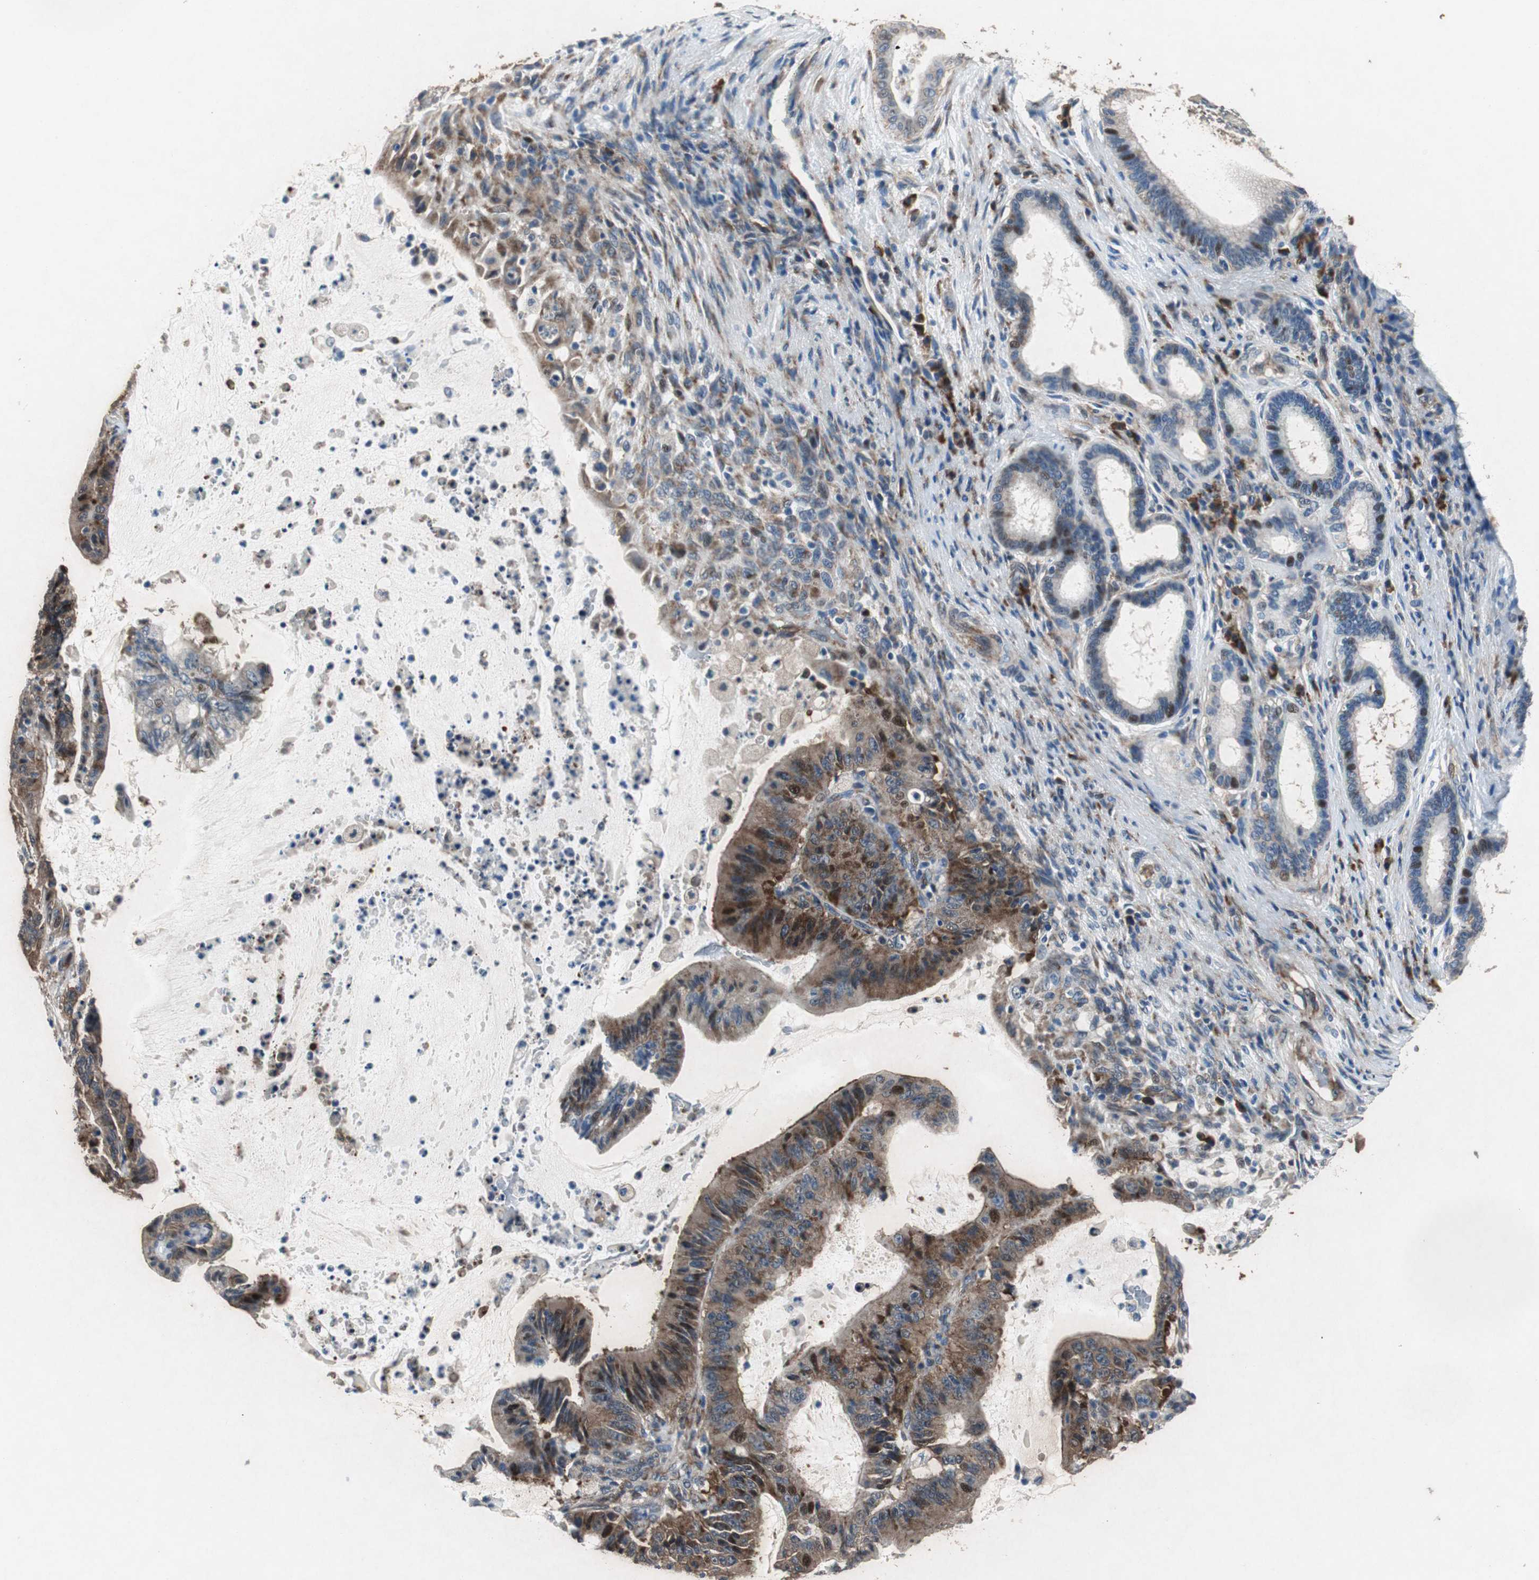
{"staining": {"intensity": "strong", "quantity": ">75%", "location": "cytoplasmic/membranous,nuclear"}, "tissue": "liver cancer", "cell_type": "Tumor cells", "image_type": "cancer", "snomed": [{"axis": "morphology", "description": "Cholangiocarcinoma"}, {"axis": "topography", "description": "Liver"}], "caption": "A micrograph showing strong cytoplasmic/membranous and nuclear expression in about >75% of tumor cells in cholangiocarcinoma (liver), as visualized by brown immunohistochemical staining.", "gene": "RPL35", "patient": {"sex": "female", "age": 73}}